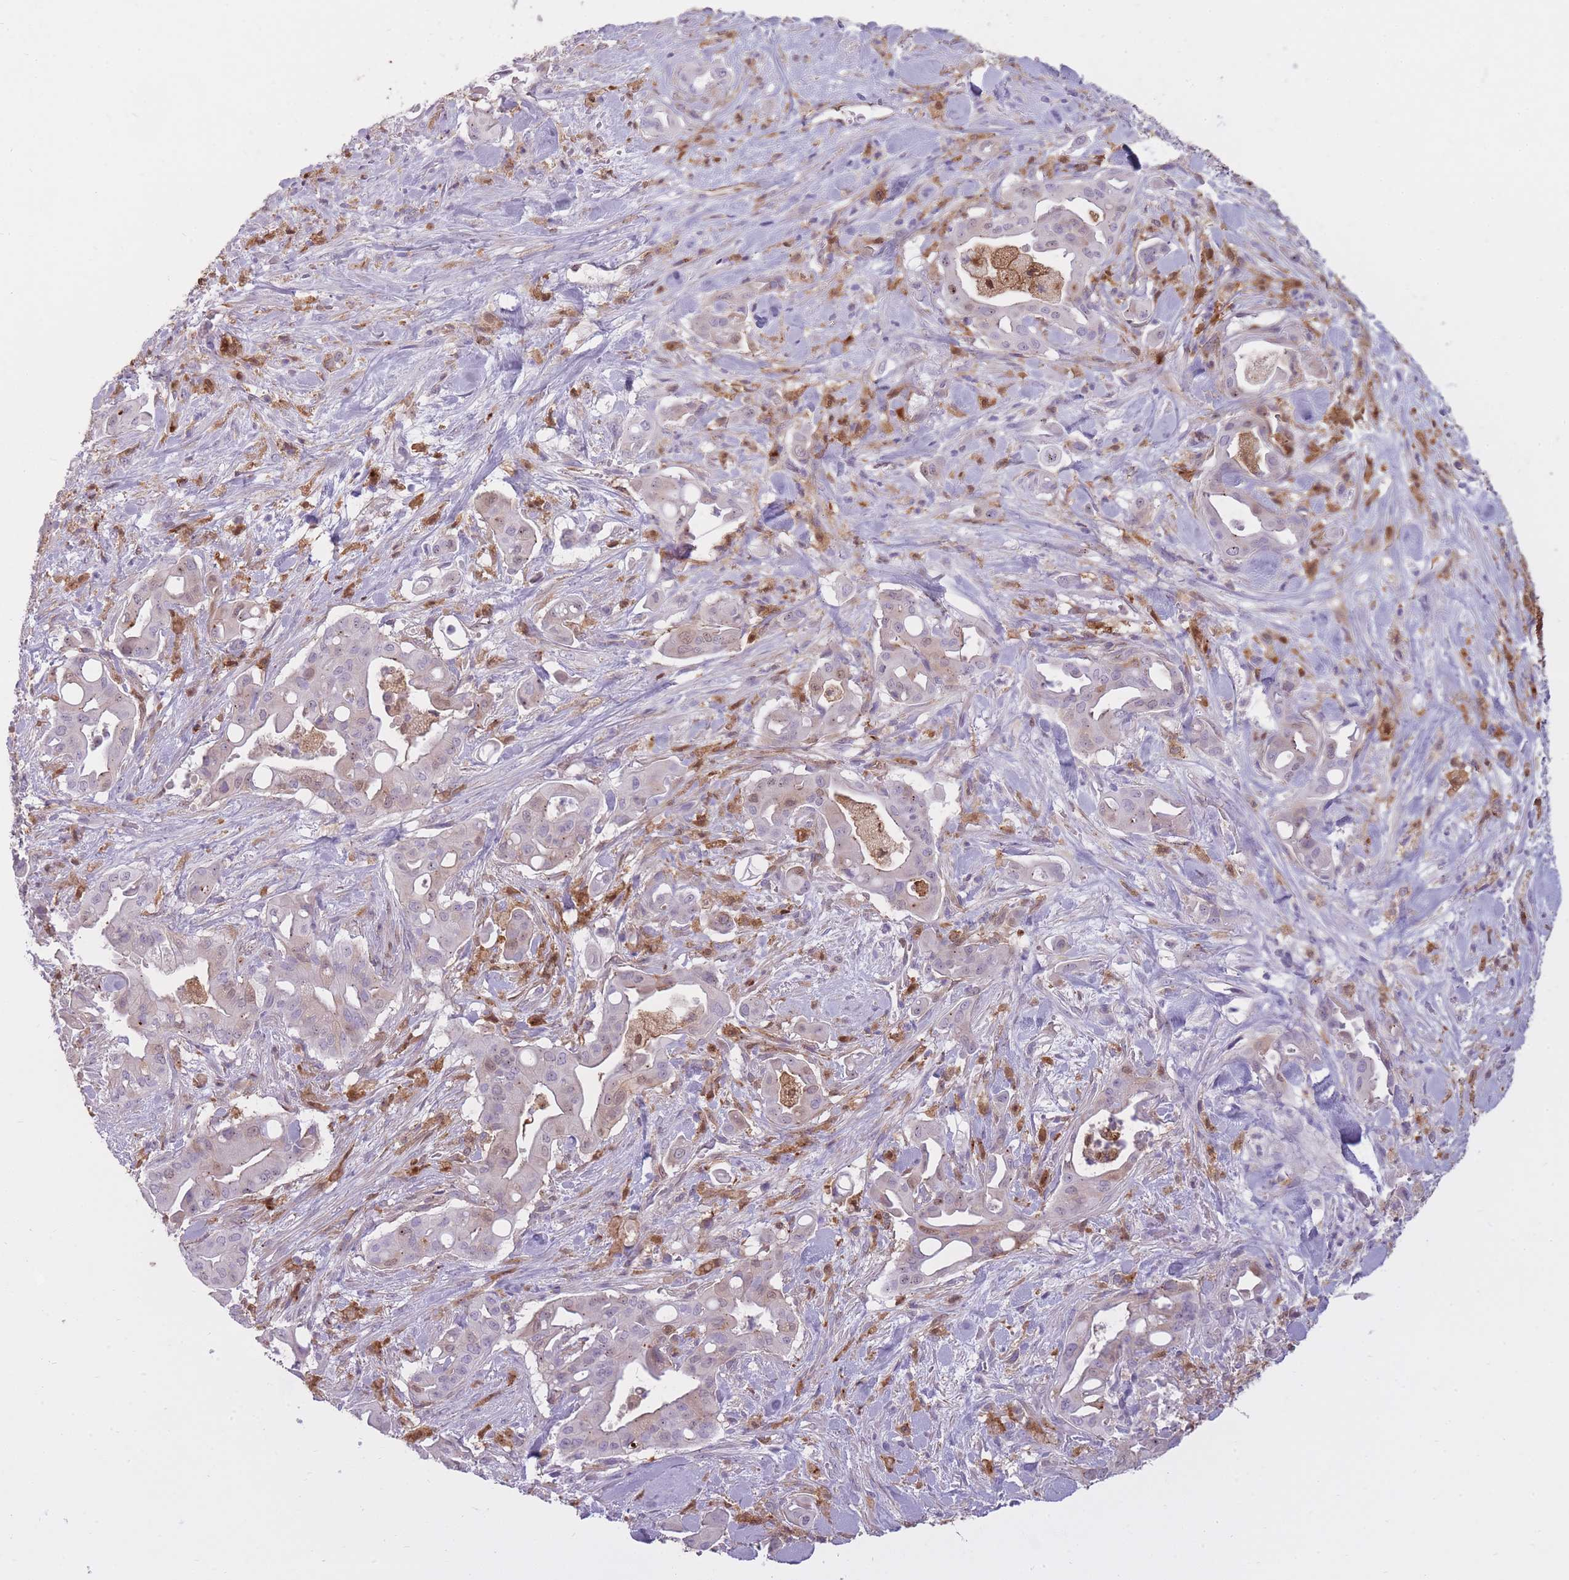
{"staining": {"intensity": "weak", "quantity": "<25%", "location": "nuclear"}, "tissue": "liver cancer", "cell_type": "Tumor cells", "image_type": "cancer", "snomed": [{"axis": "morphology", "description": "Cholangiocarcinoma"}, {"axis": "topography", "description": "Liver"}], "caption": "The immunohistochemistry (IHC) histopathology image has no significant staining in tumor cells of liver cholangiocarcinoma tissue. (Brightfield microscopy of DAB (3,3'-diaminobenzidine) immunohistochemistry at high magnification).", "gene": "LGALS9", "patient": {"sex": "female", "age": 68}}